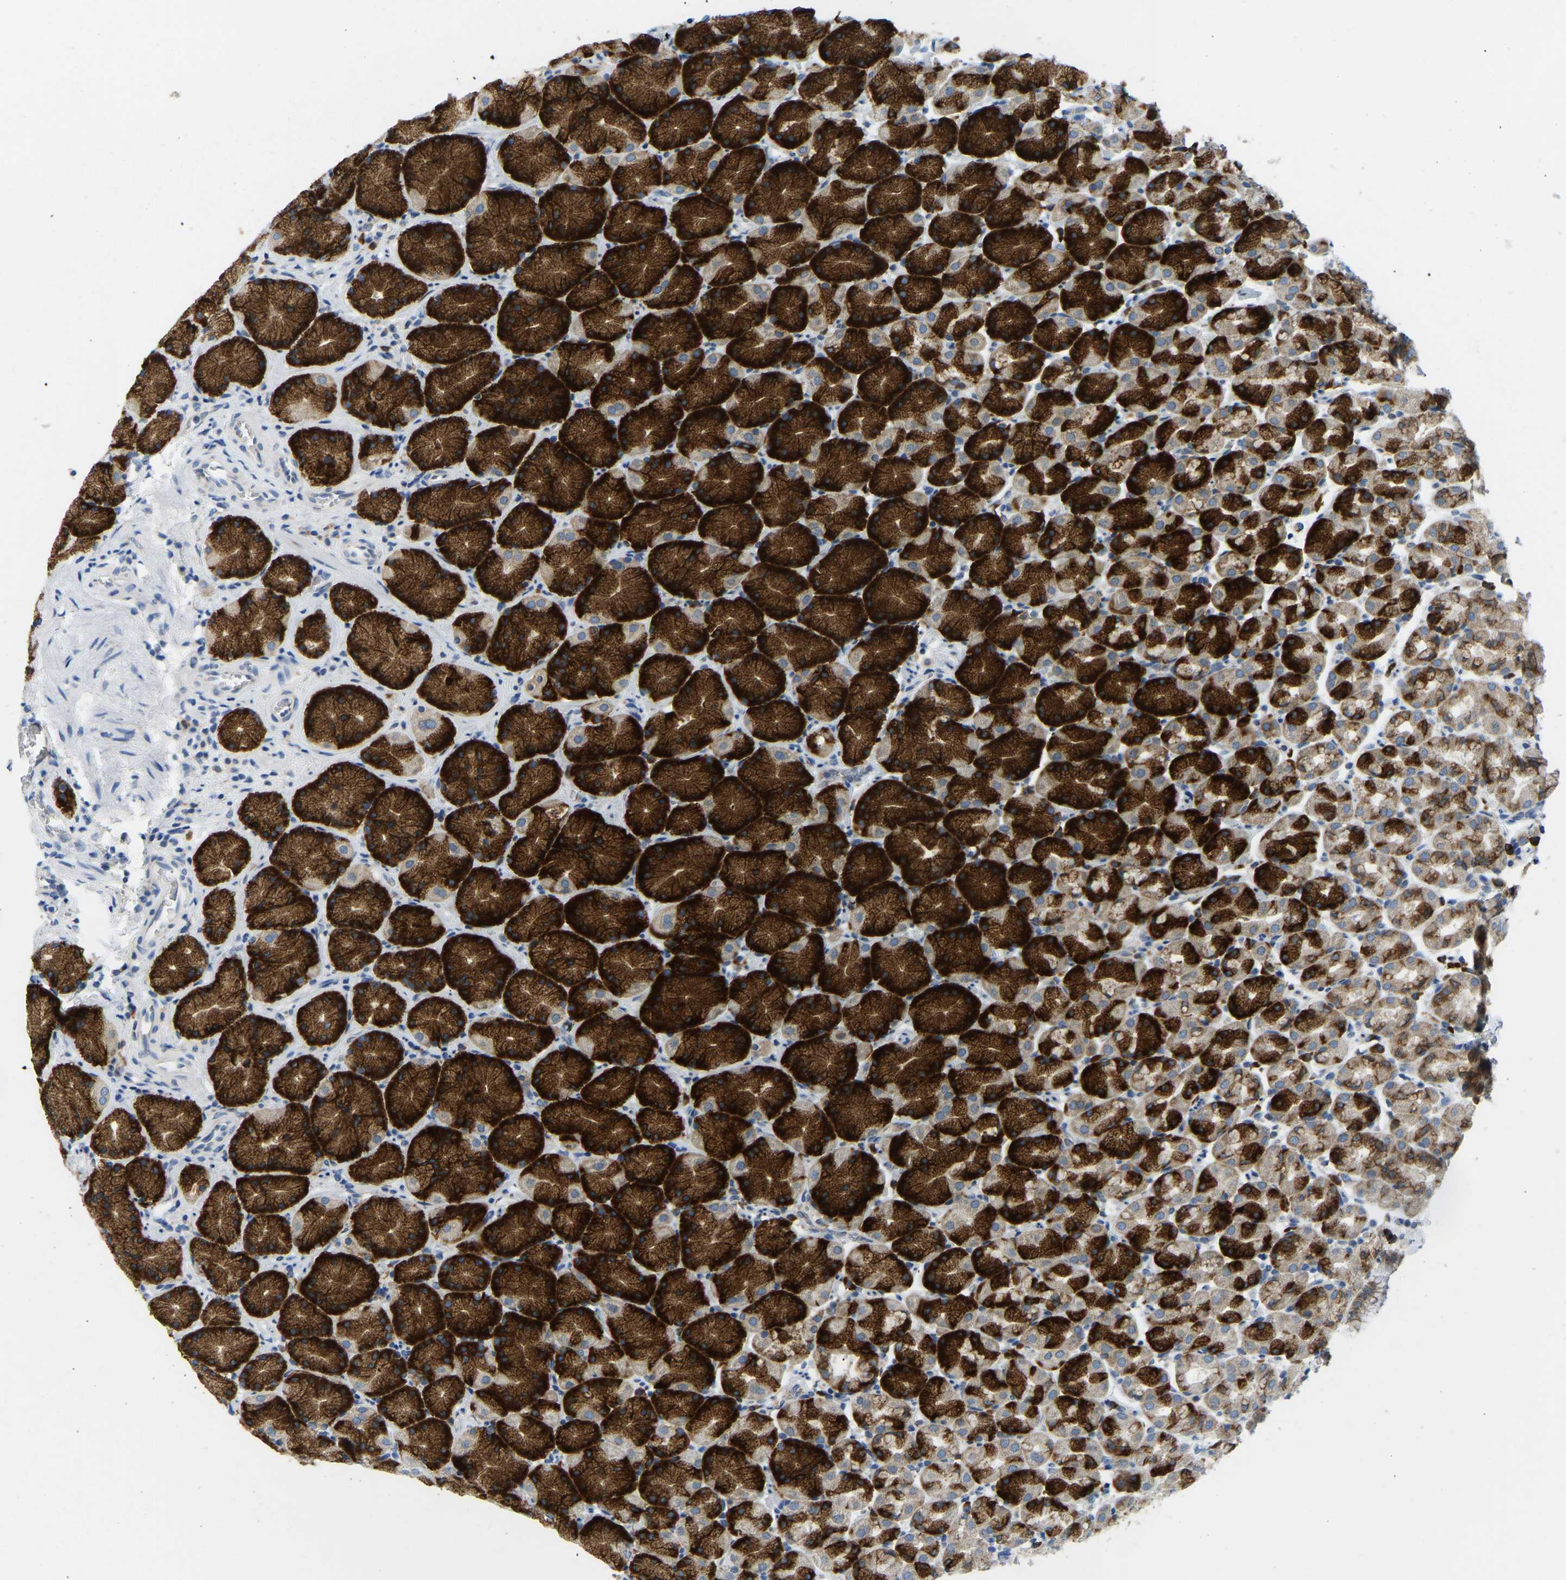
{"staining": {"intensity": "strong", "quantity": ">75%", "location": "cytoplasmic/membranous"}, "tissue": "stomach", "cell_type": "Glandular cells", "image_type": "normal", "snomed": [{"axis": "morphology", "description": "Normal tissue, NOS"}, {"axis": "topography", "description": "Stomach"}], "caption": "IHC (DAB (3,3'-diaminobenzidine)) staining of unremarkable stomach displays strong cytoplasmic/membranous protein staining in approximately >75% of glandular cells.", "gene": "SND1", "patient": {"sex": "male", "age": 42}}